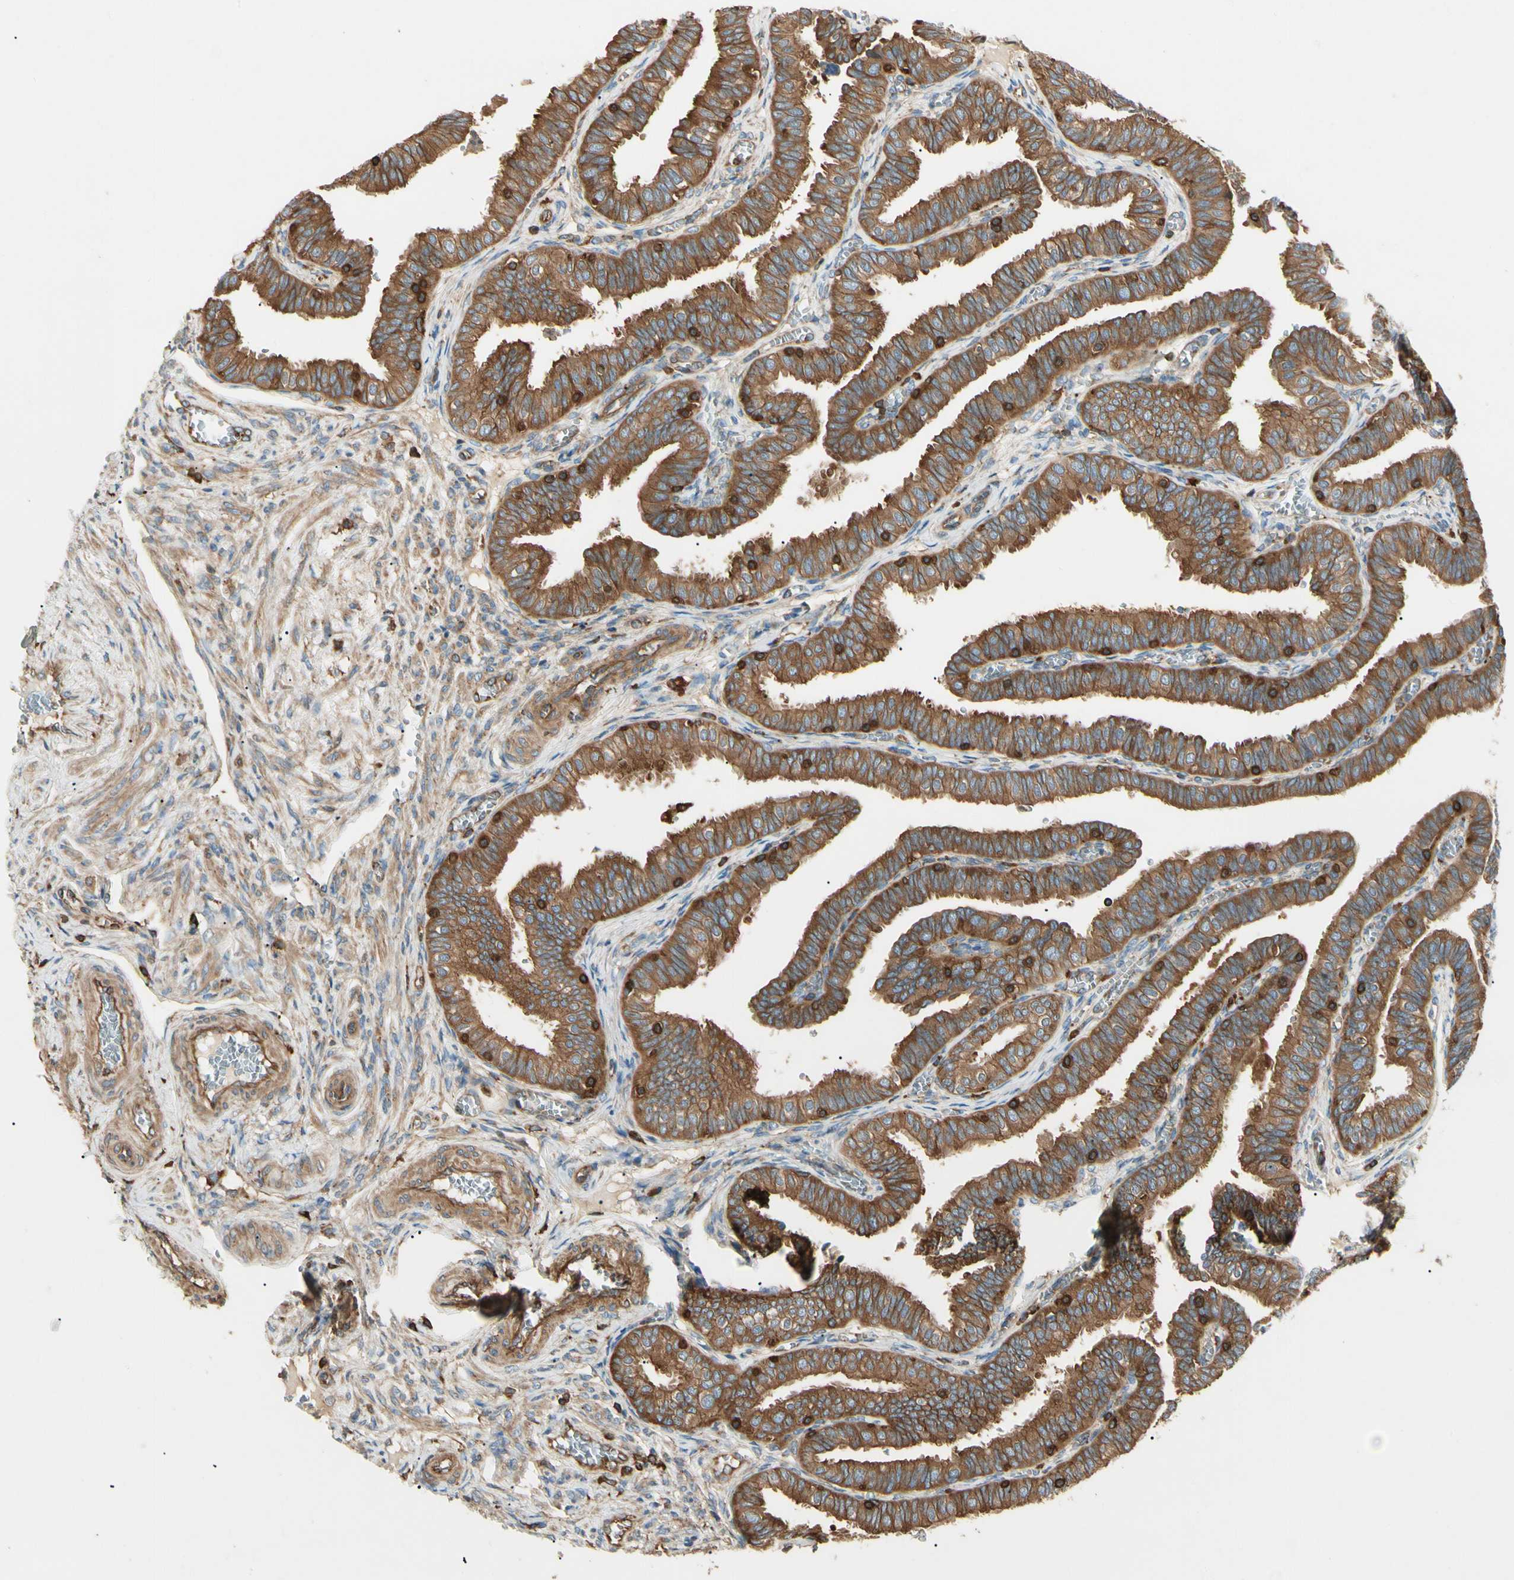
{"staining": {"intensity": "strong", "quantity": ">75%", "location": "cytoplasmic/membranous"}, "tissue": "fallopian tube", "cell_type": "Glandular cells", "image_type": "normal", "snomed": [{"axis": "morphology", "description": "Normal tissue, NOS"}, {"axis": "topography", "description": "Fallopian tube"}], "caption": "The micrograph demonstrates a brown stain indicating the presence of a protein in the cytoplasmic/membranous of glandular cells in fallopian tube. The staining was performed using DAB, with brown indicating positive protein expression. Nuclei are stained blue with hematoxylin.", "gene": "ARPC2", "patient": {"sex": "female", "age": 46}}